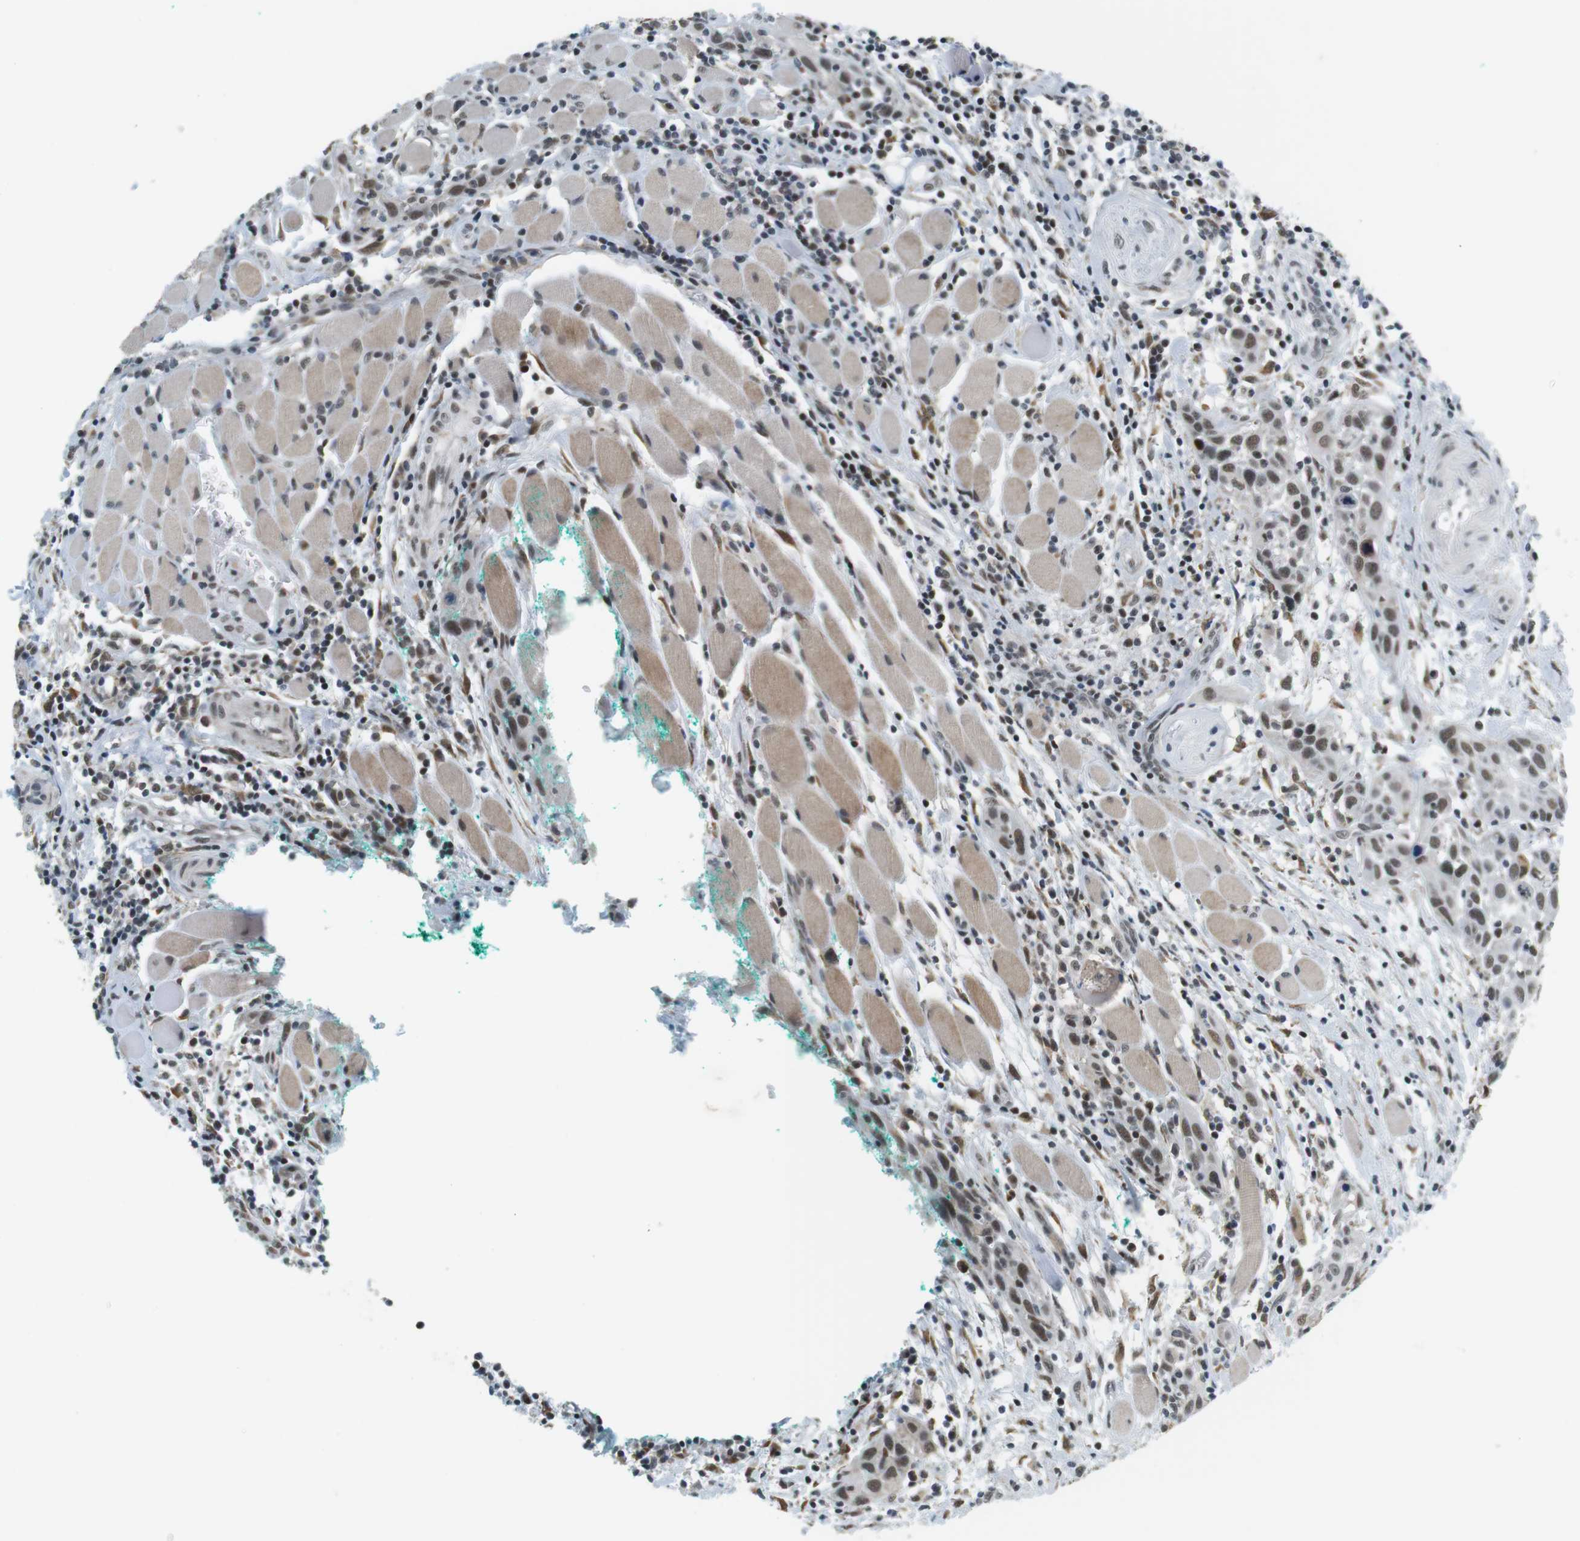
{"staining": {"intensity": "moderate", "quantity": ">75%", "location": "nuclear"}, "tissue": "head and neck cancer", "cell_type": "Tumor cells", "image_type": "cancer", "snomed": [{"axis": "morphology", "description": "Squamous cell carcinoma, NOS"}, {"axis": "topography", "description": "Oral tissue"}, {"axis": "topography", "description": "Head-Neck"}], "caption": "This is an image of IHC staining of head and neck squamous cell carcinoma, which shows moderate staining in the nuclear of tumor cells.", "gene": "RNF38", "patient": {"sex": "female", "age": 50}}